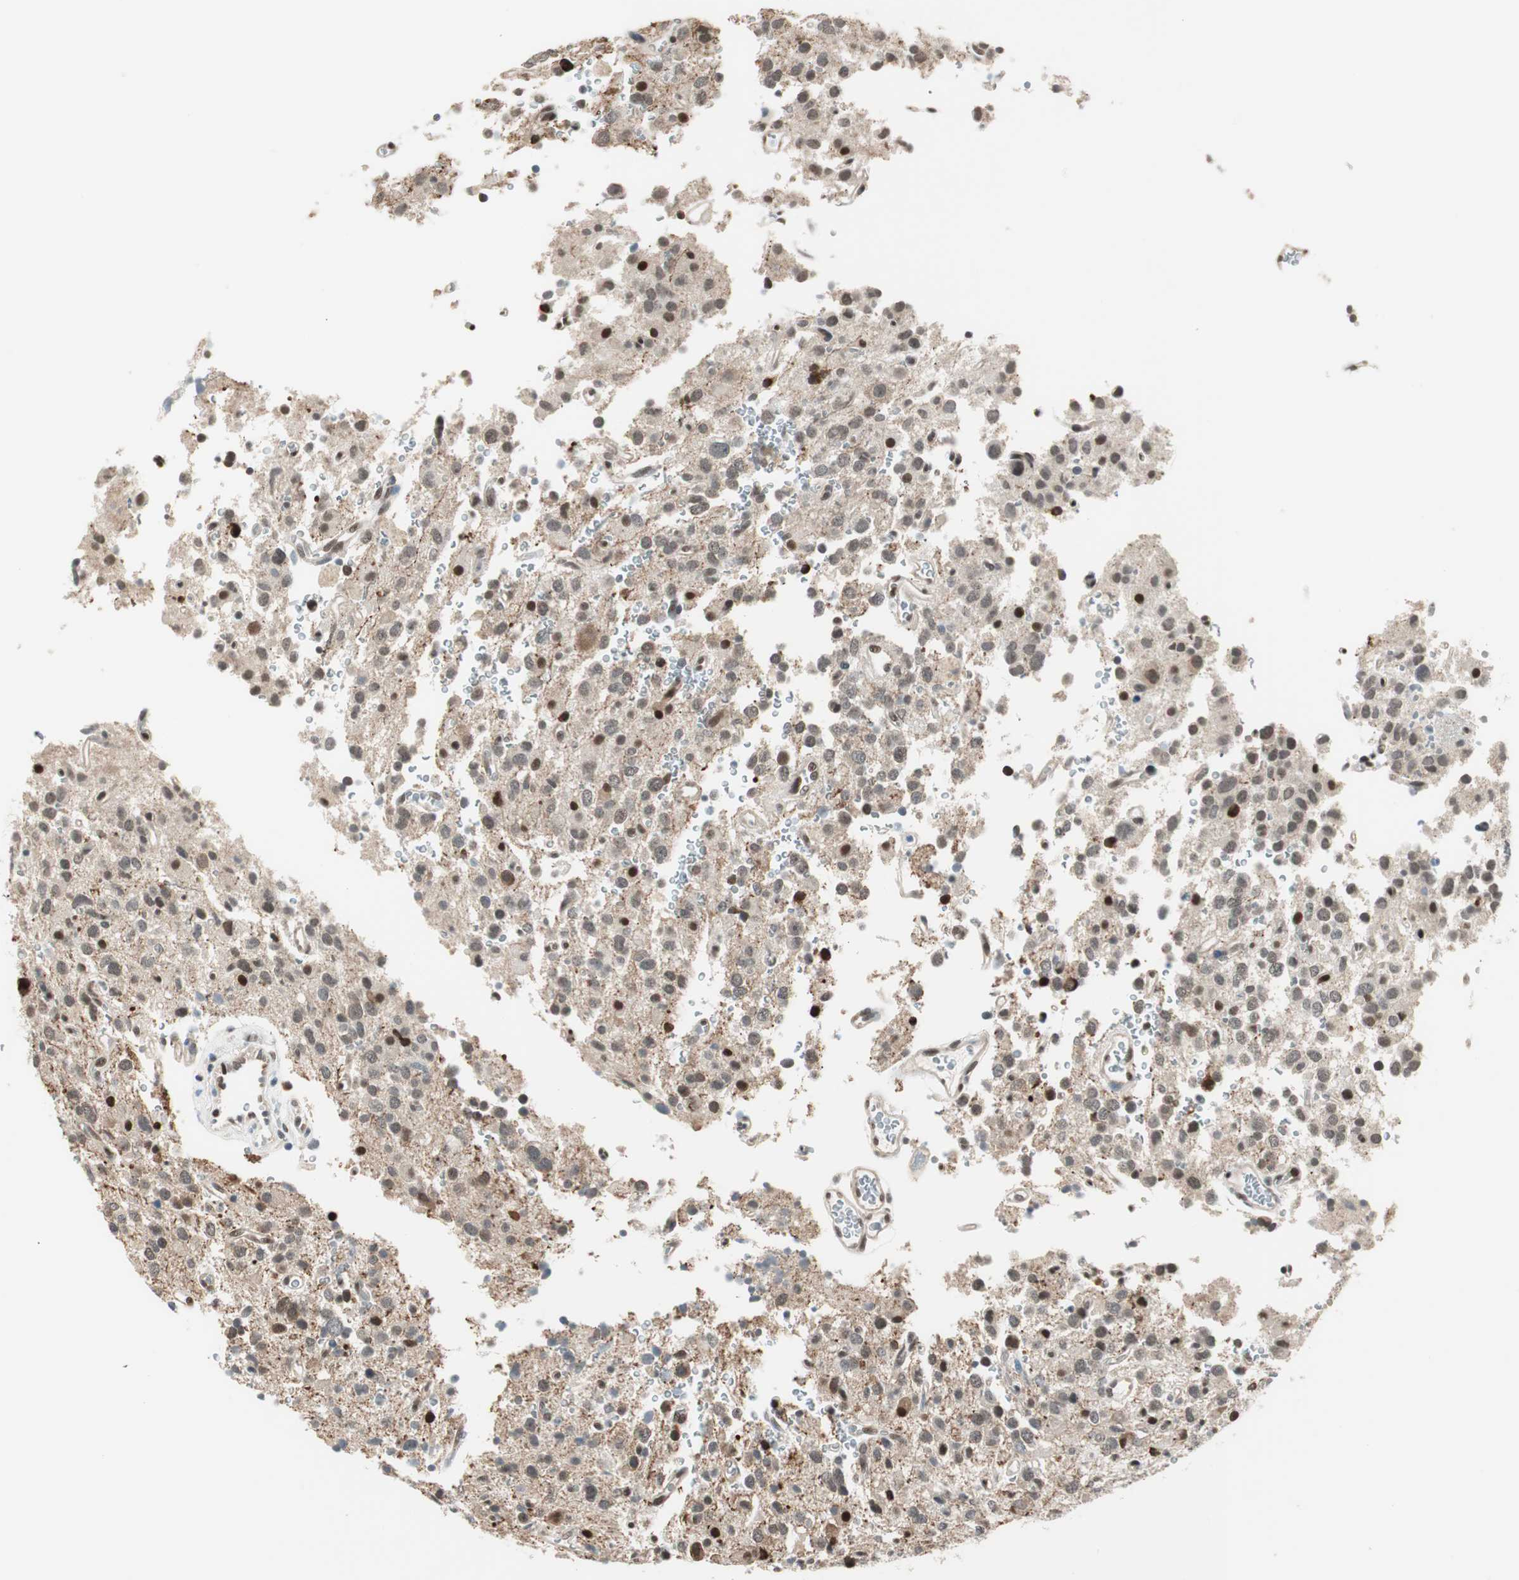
{"staining": {"intensity": "strong", "quantity": "25%-75%", "location": "nuclear"}, "tissue": "glioma", "cell_type": "Tumor cells", "image_type": "cancer", "snomed": [{"axis": "morphology", "description": "Glioma, malignant, High grade"}, {"axis": "topography", "description": "Brain"}], "caption": "Brown immunohistochemical staining in human high-grade glioma (malignant) reveals strong nuclear positivity in approximately 25%-75% of tumor cells. (IHC, brightfield microscopy, high magnification).", "gene": "ZBTB17", "patient": {"sex": "male", "age": 47}}